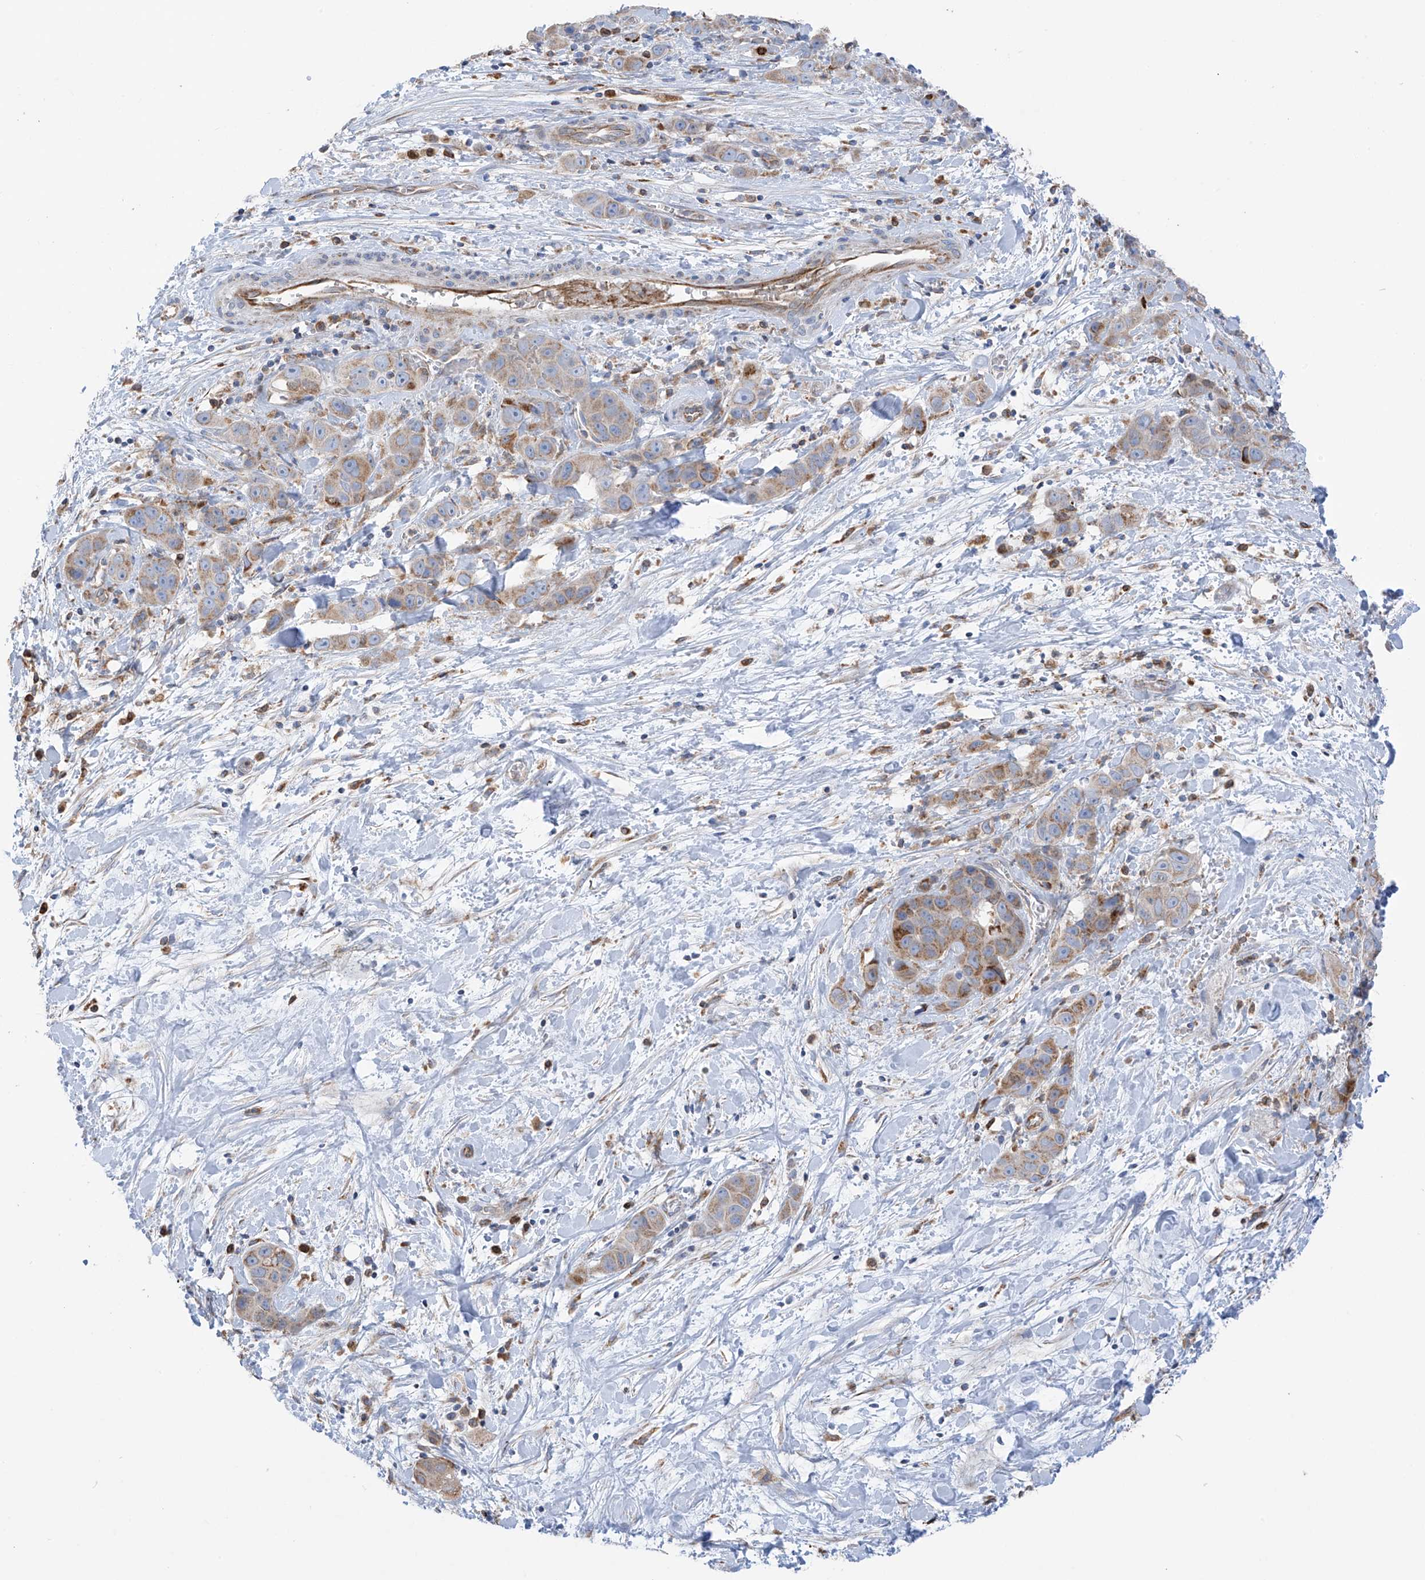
{"staining": {"intensity": "moderate", "quantity": "25%-75%", "location": "cytoplasmic/membranous"}, "tissue": "liver cancer", "cell_type": "Tumor cells", "image_type": "cancer", "snomed": [{"axis": "morphology", "description": "Cholangiocarcinoma"}, {"axis": "topography", "description": "Liver"}], "caption": "Liver cancer (cholangiocarcinoma) stained for a protein demonstrates moderate cytoplasmic/membranous positivity in tumor cells. (DAB IHC, brown staining for protein, blue staining for nuclei).", "gene": "EIF5B", "patient": {"sex": "female", "age": 52}}